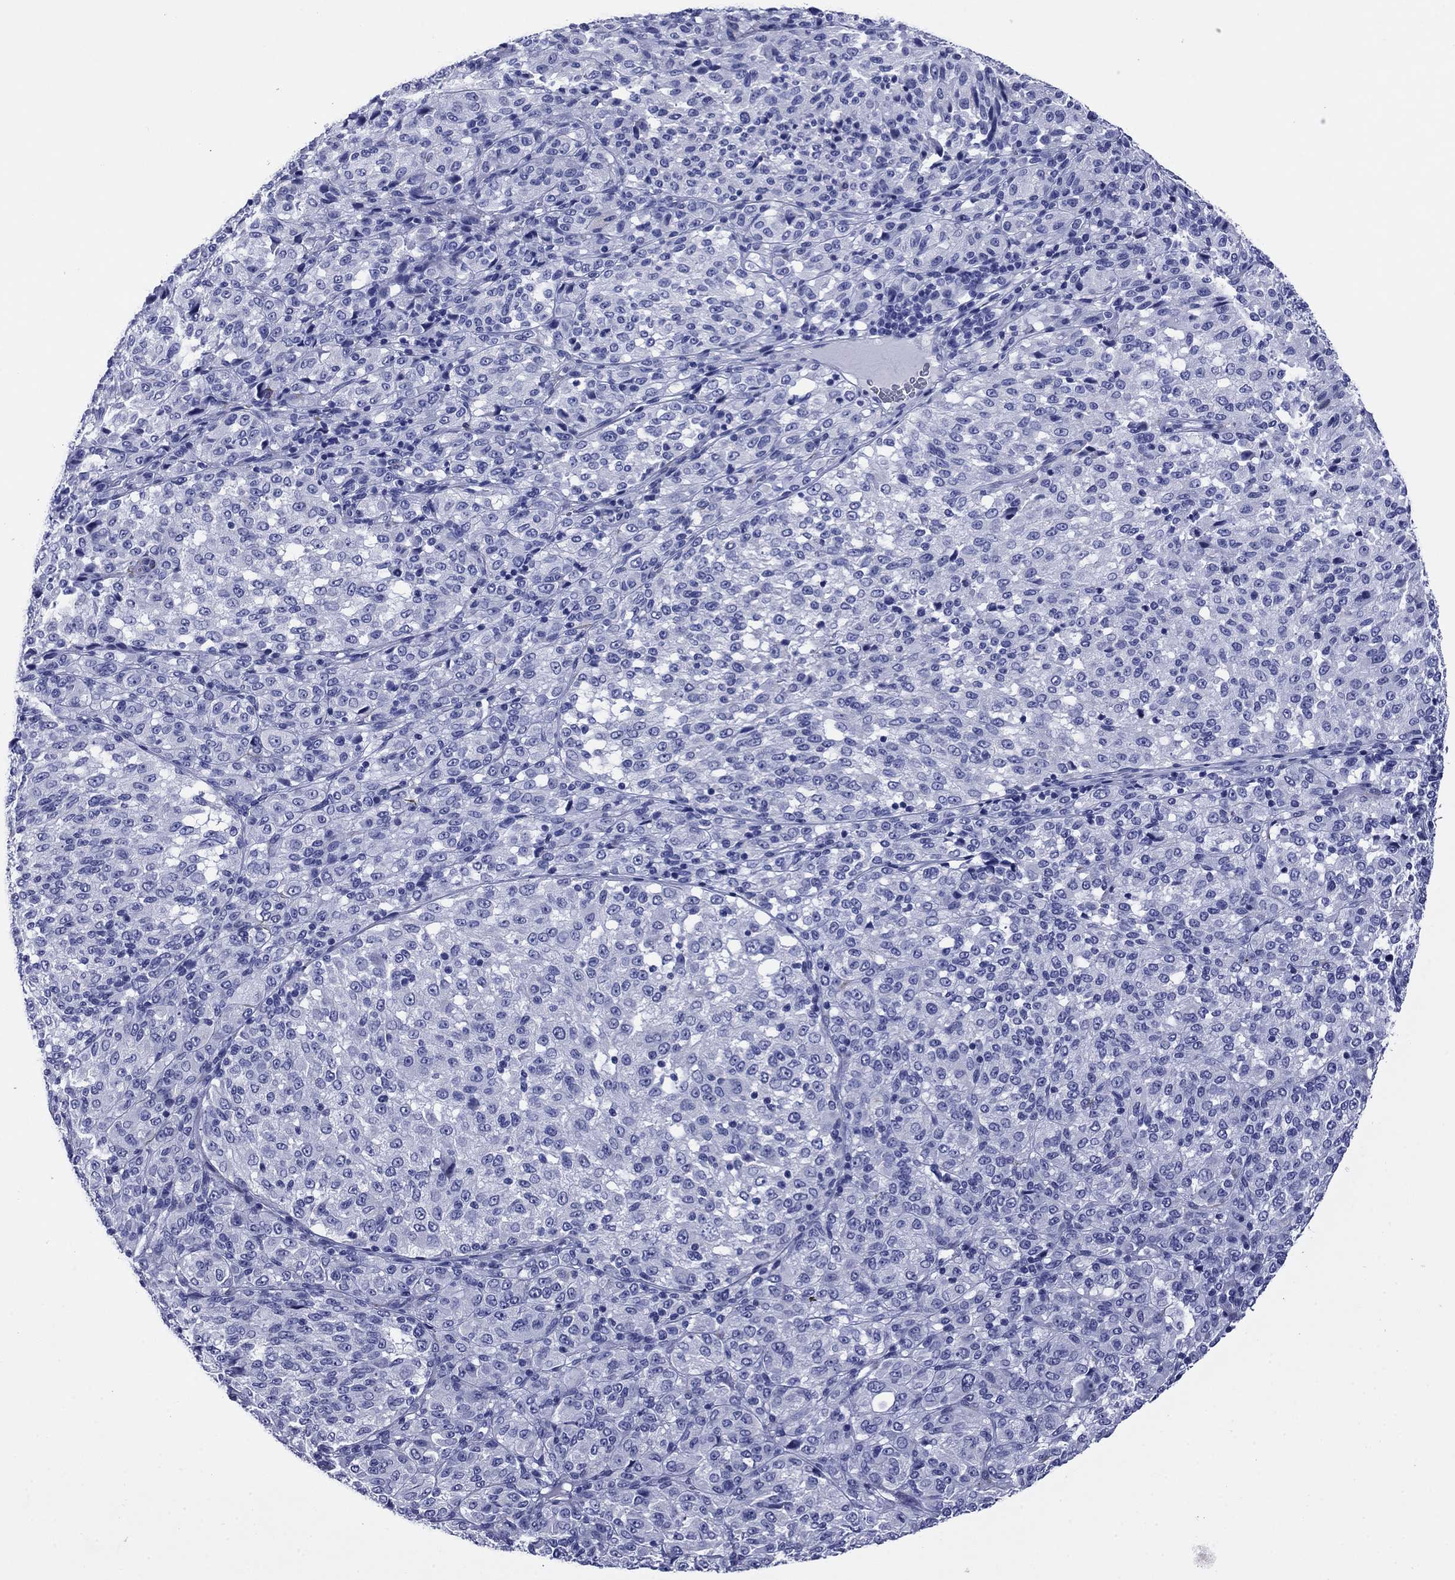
{"staining": {"intensity": "negative", "quantity": "none", "location": "none"}, "tissue": "melanoma", "cell_type": "Tumor cells", "image_type": "cancer", "snomed": [{"axis": "morphology", "description": "Malignant melanoma, Metastatic site"}, {"axis": "topography", "description": "Brain"}], "caption": "Malignant melanoma (metastatic site) was stained to show a protein in brown. There is no significant staining in tumor cells.", "gene": "ROM1", "patient": {"sex": "female", "age": 56}}